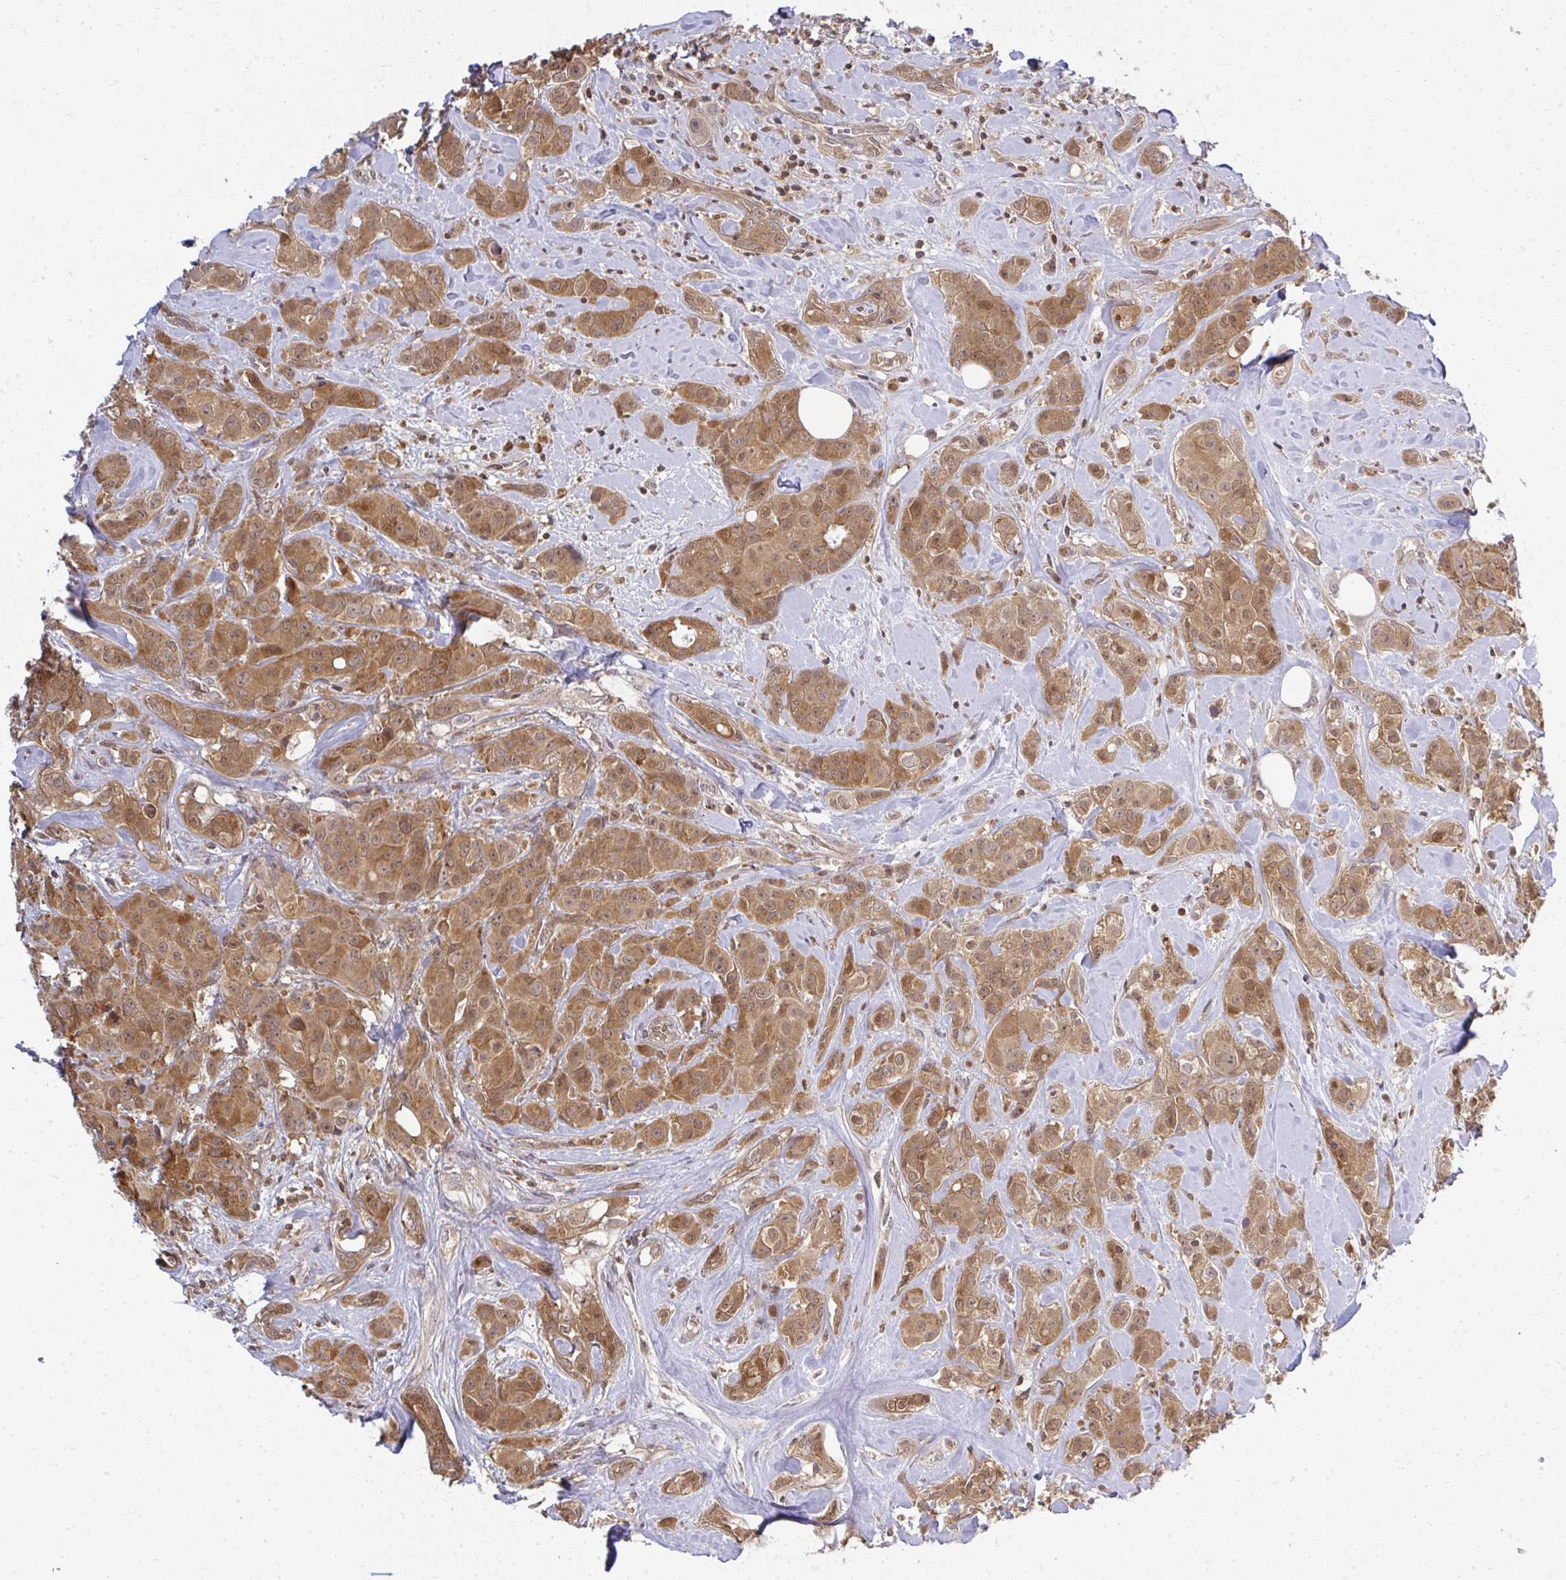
{"staining": {"intensity": "moderate", "quantity": ">75%", "location": "cytoplasmic/membranous"}, "tissue": "breast cancer", "cell_type": "Tumor cells", "image_type": "cancer", "snomed": [{"axis": "morphology", "description": "Normal tissue, NOS"}, {"axis": "morphology", "description": "Duct carcinoma"}, {"axis": "topography", "description": "Breast"}], "caption": "Moderate cytoplasmic/membranous positivity for a protein is present in approximately >75% of tumor cells of breast cancer (invasive ductal carcinoma) using immunohistochemistry (IHC).", "gene": "HDHD2", "patient": {"sex": "female", "age": 43}}